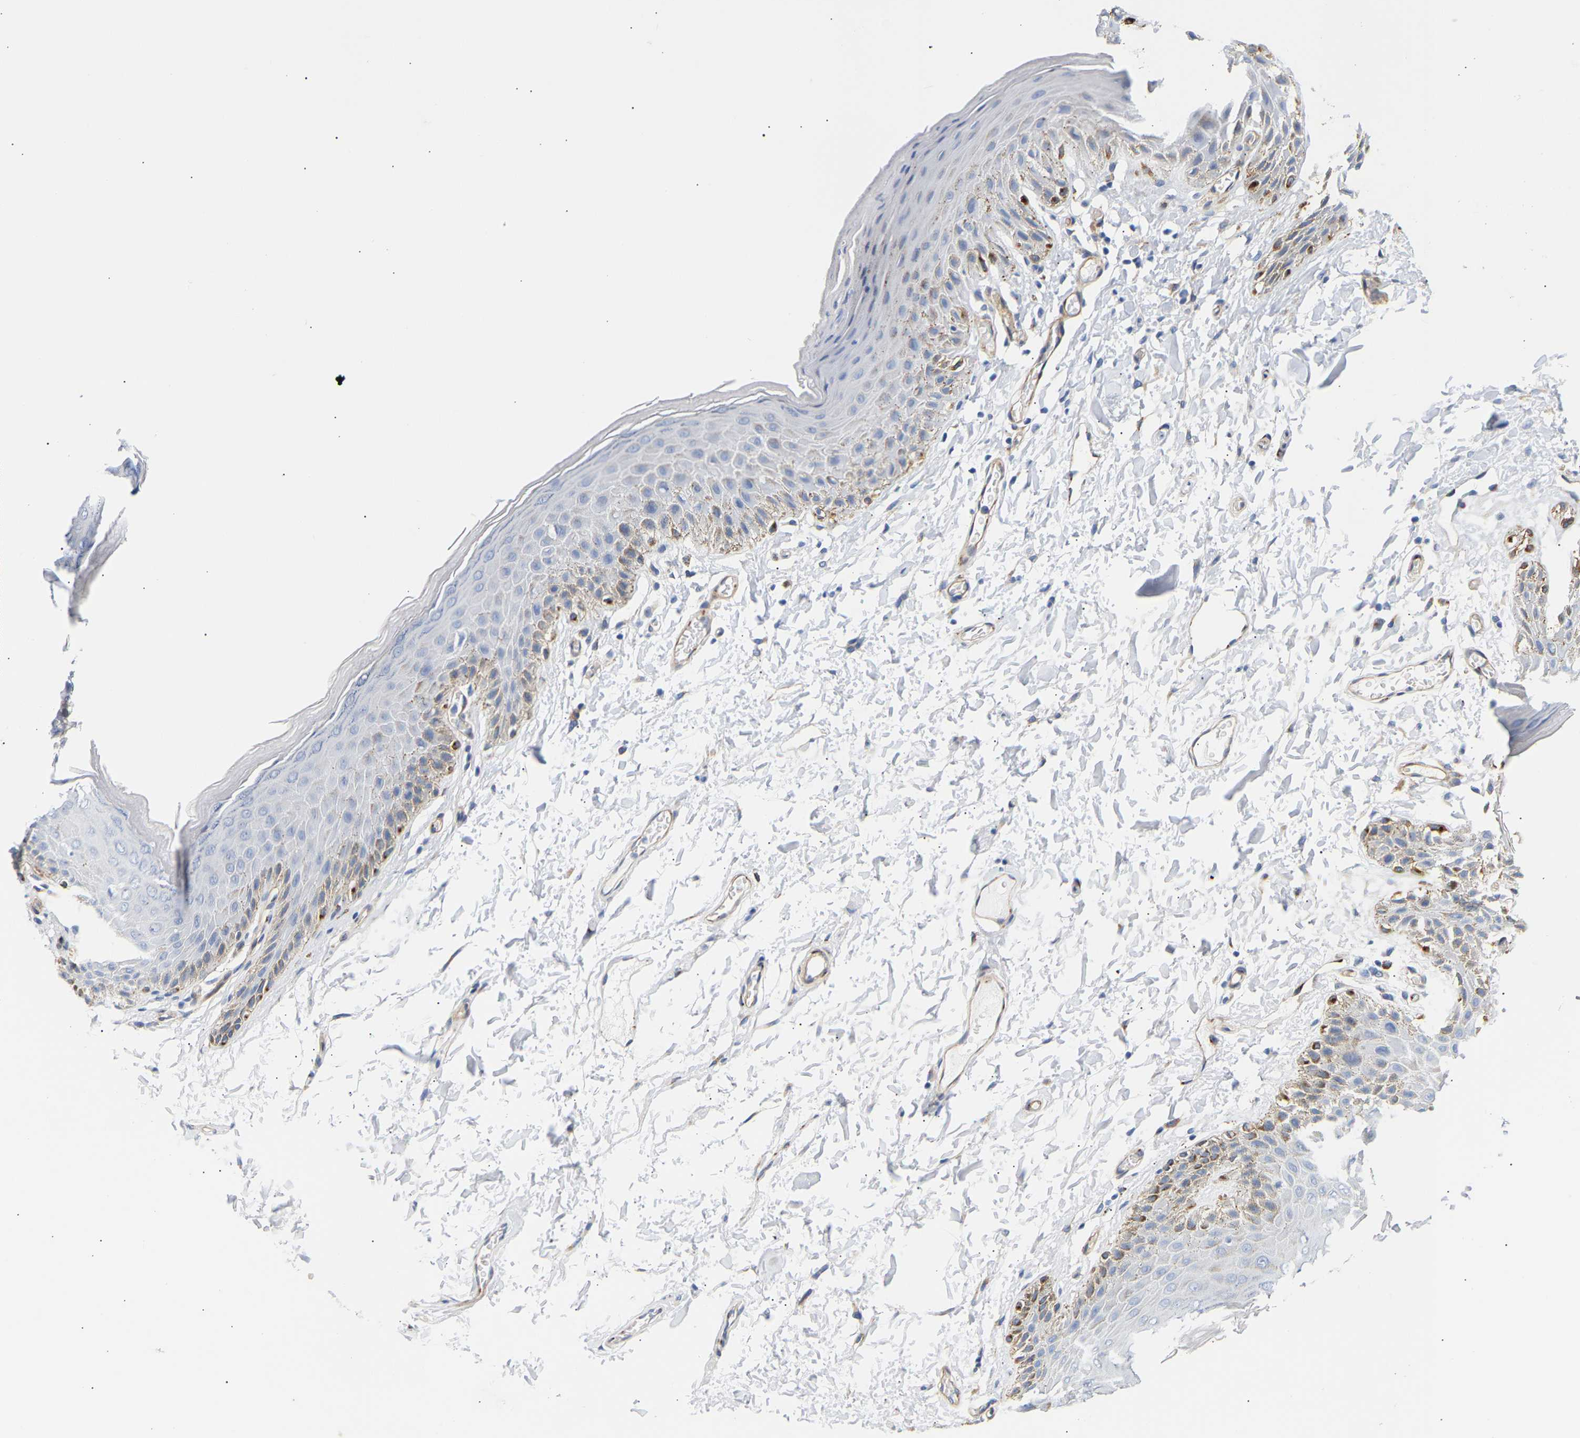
{"staining": {"intensity": "moderate", "quantity": "<25%", "location": "cytoplasmic/membranous"}, "tissue": "skin", "cell_type": "Epidermal cells", "image_type": "normal", "snomed": [{"axis": "morphology", "description": "Normal tissue, NOS"}, {"axis": "topography", "description": "Anal"}], "caption": "Immunohistochemistry (IHC) micrograph of benign skin stained for a protein (brown), which displays low levels of moderate cytoplasmic/membranous positivity in approximately <25% of epidermal cells.", "gene": "IGFBP7", "patient": {"sex": "male", "age": 44}}